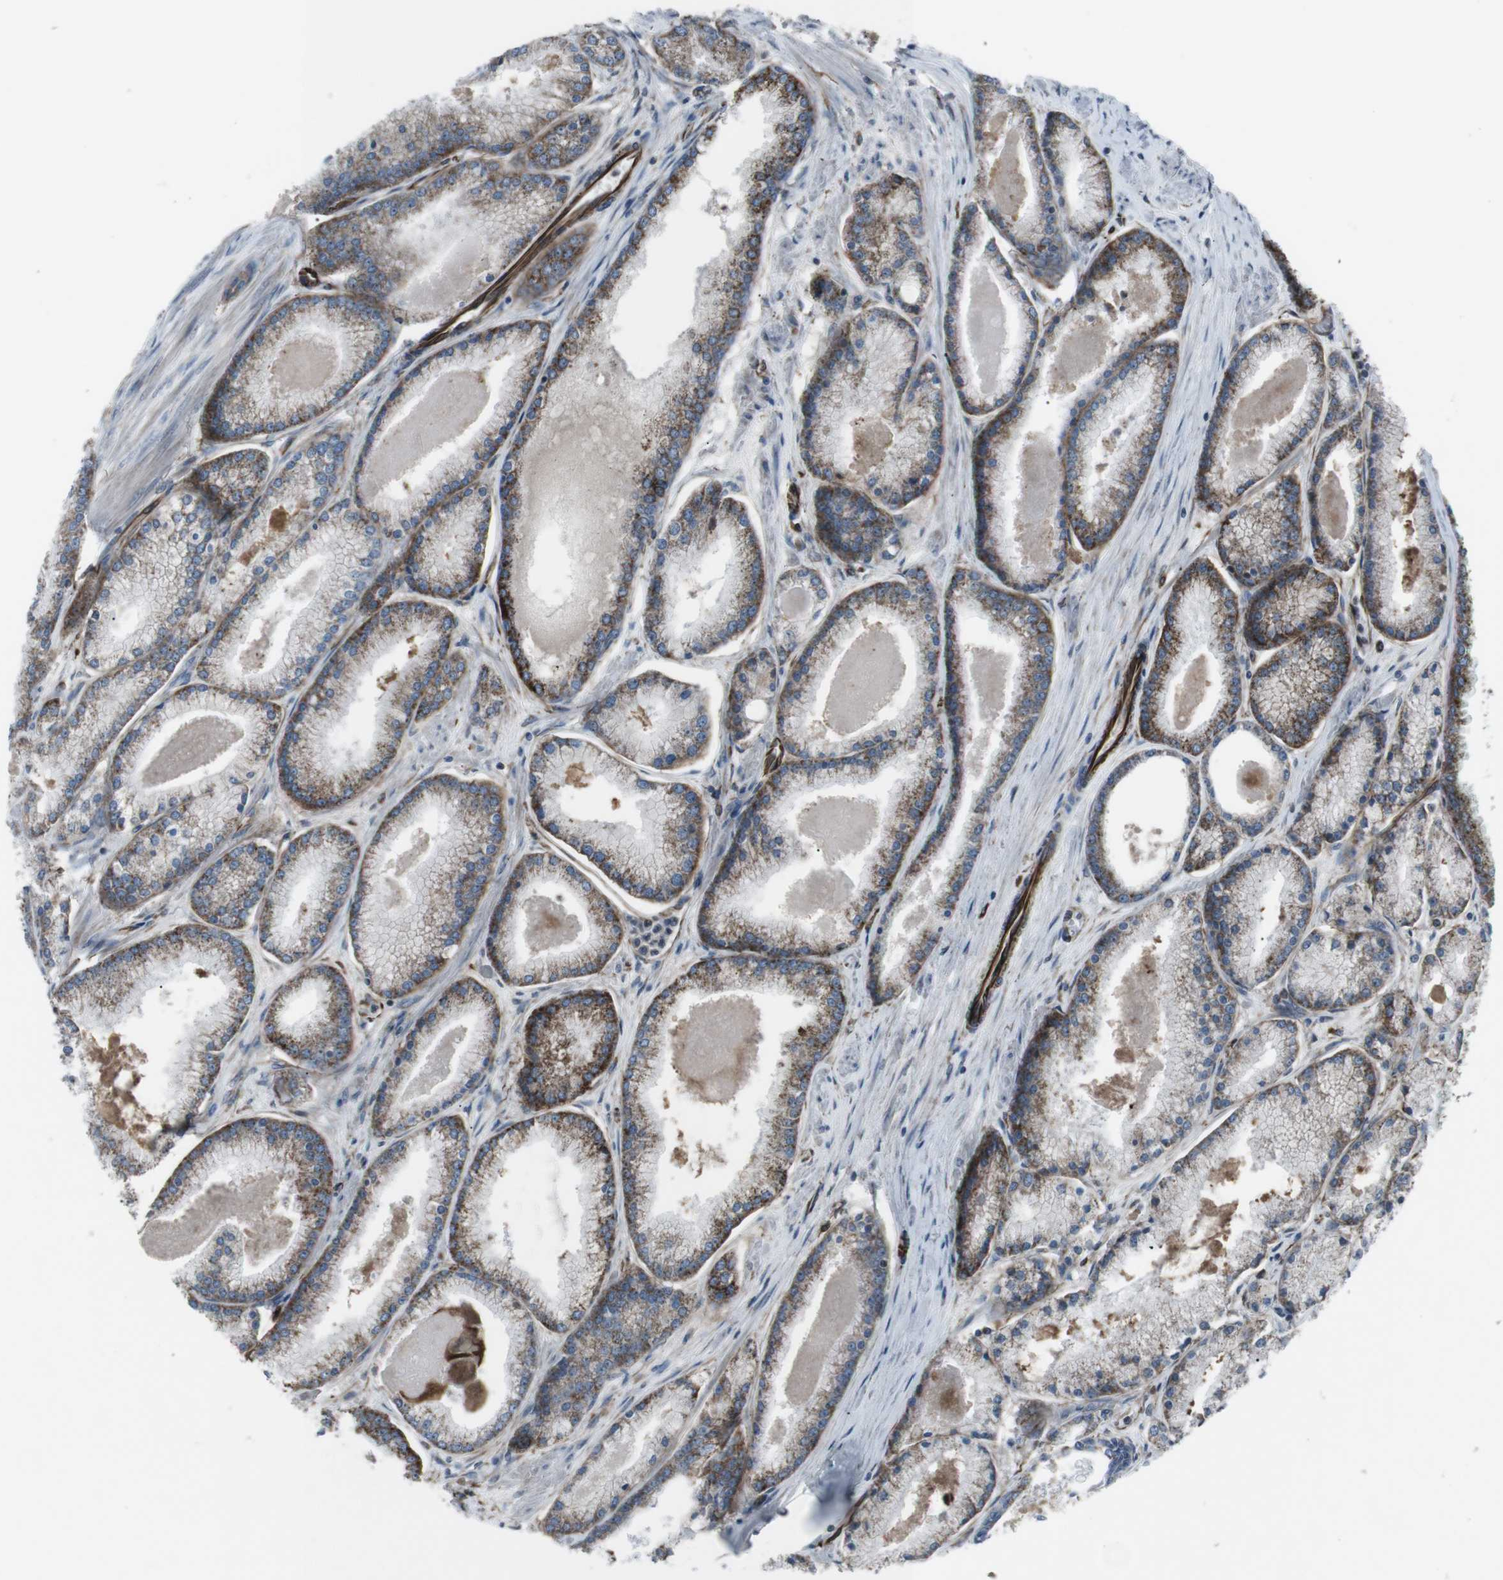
{"staining": {"intensity": "moderate", "quantity": ">75%", "location": "cytoplasmic/membranous"}, "tissue": "prostate cancer", "cell_type": "Tumor cells", "image_type": "cancer", "snomed": [{"axis": "morphology", "description": "Adenocarcinoma, High grade"}, {"axis": "topography", "description": "Prostate"}], "caption": "Immunohistochemical staining of prostate cancer displays medium levels of moderate cytoplasmic/membranous staining in about >75% of tumor cells.", "gene": "TMEM141", "patient": {"sex": "male", "age": 61}}